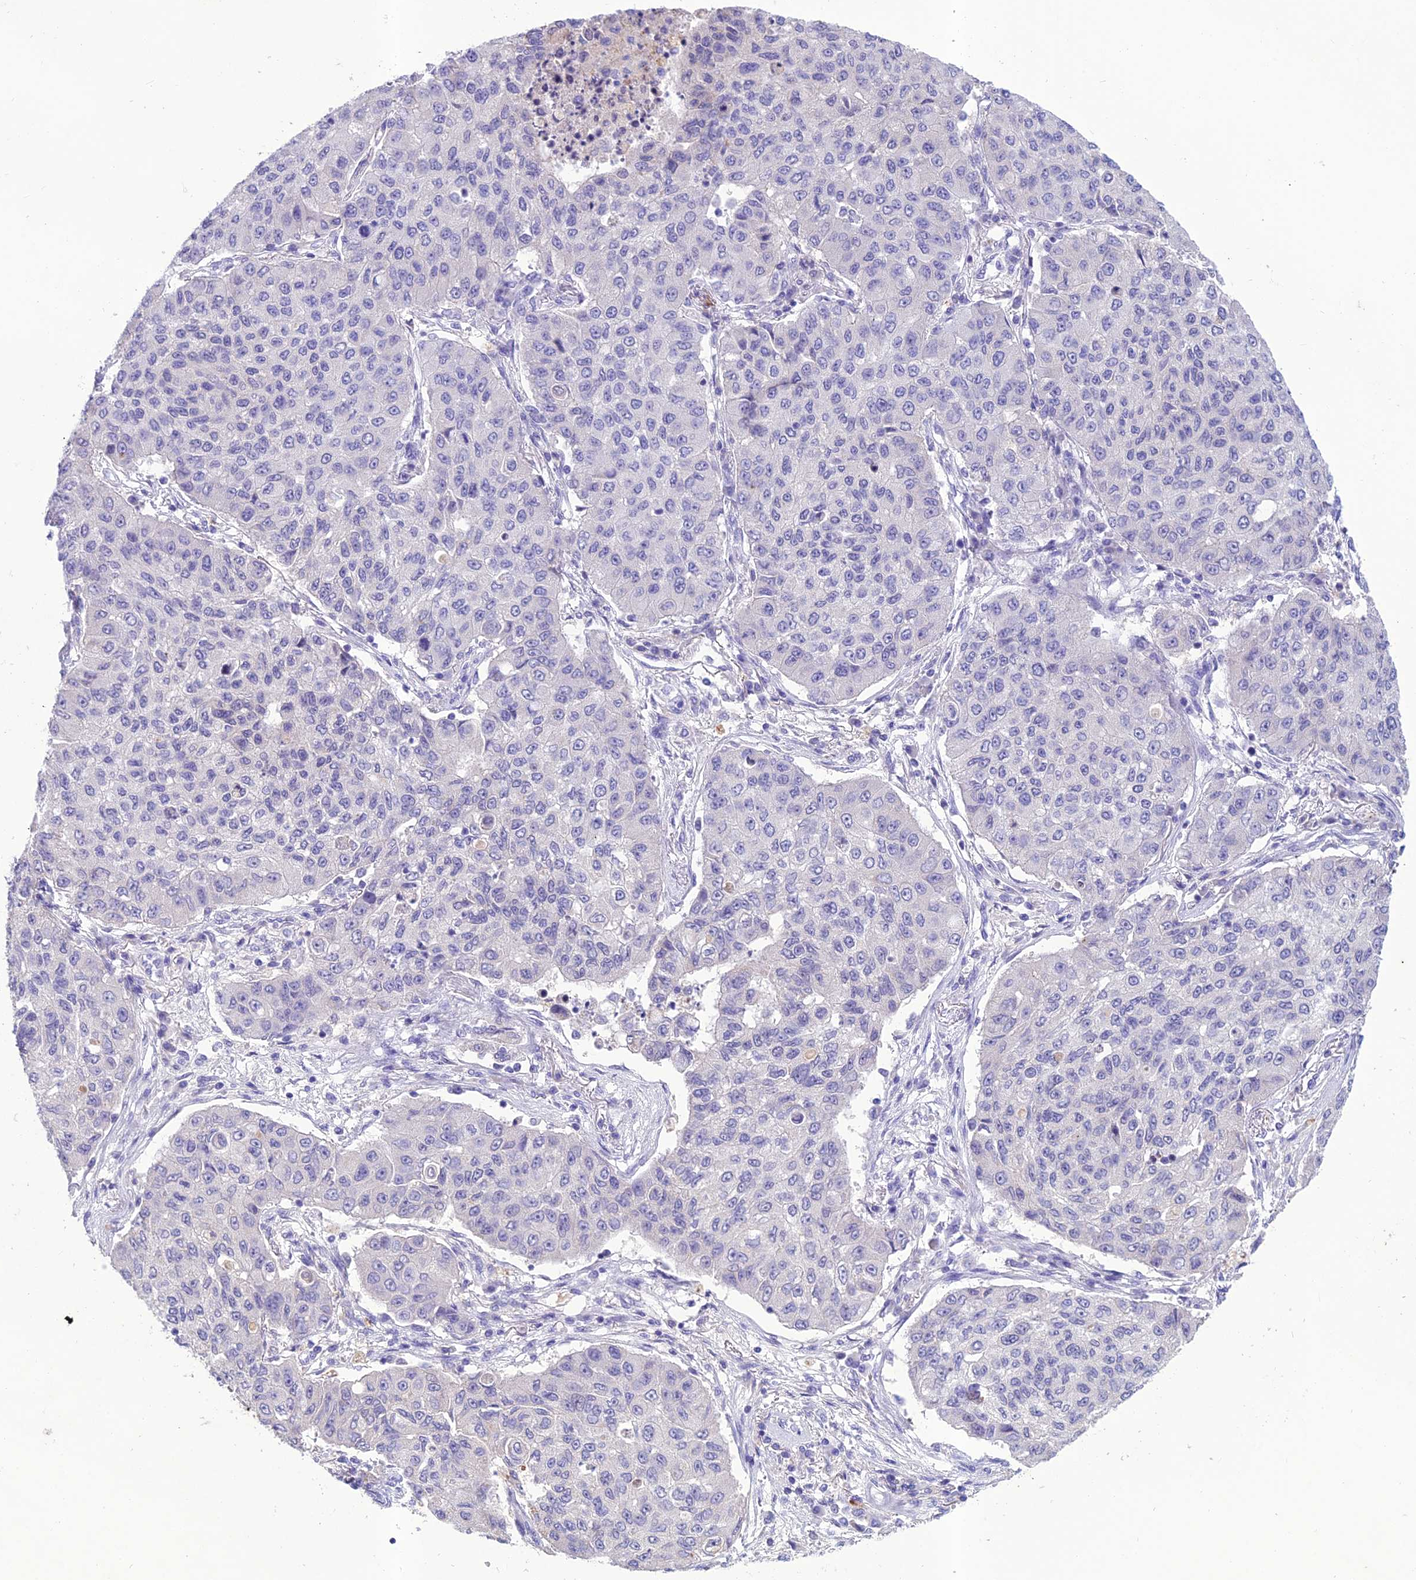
{"staining": {"intensity": "negative", "quantity": "none", "location": "none"}, "tissue": "lung cancer", "cell_type": "Tumor cells", "image_type": "cancer", "snomed": [{"axis": "morphology", "description": "Squamous cell carcinoma, NOS"}, {"axis": "topography", "description": "Lung"}], "caption": "DAB (3,3'-diaminobenzidine) immunohistochemical staining of human lung cancer displays no significant expression in tumor cells.", "gene": "IFT172", "patient": {"sex": "male", "age": 74}}